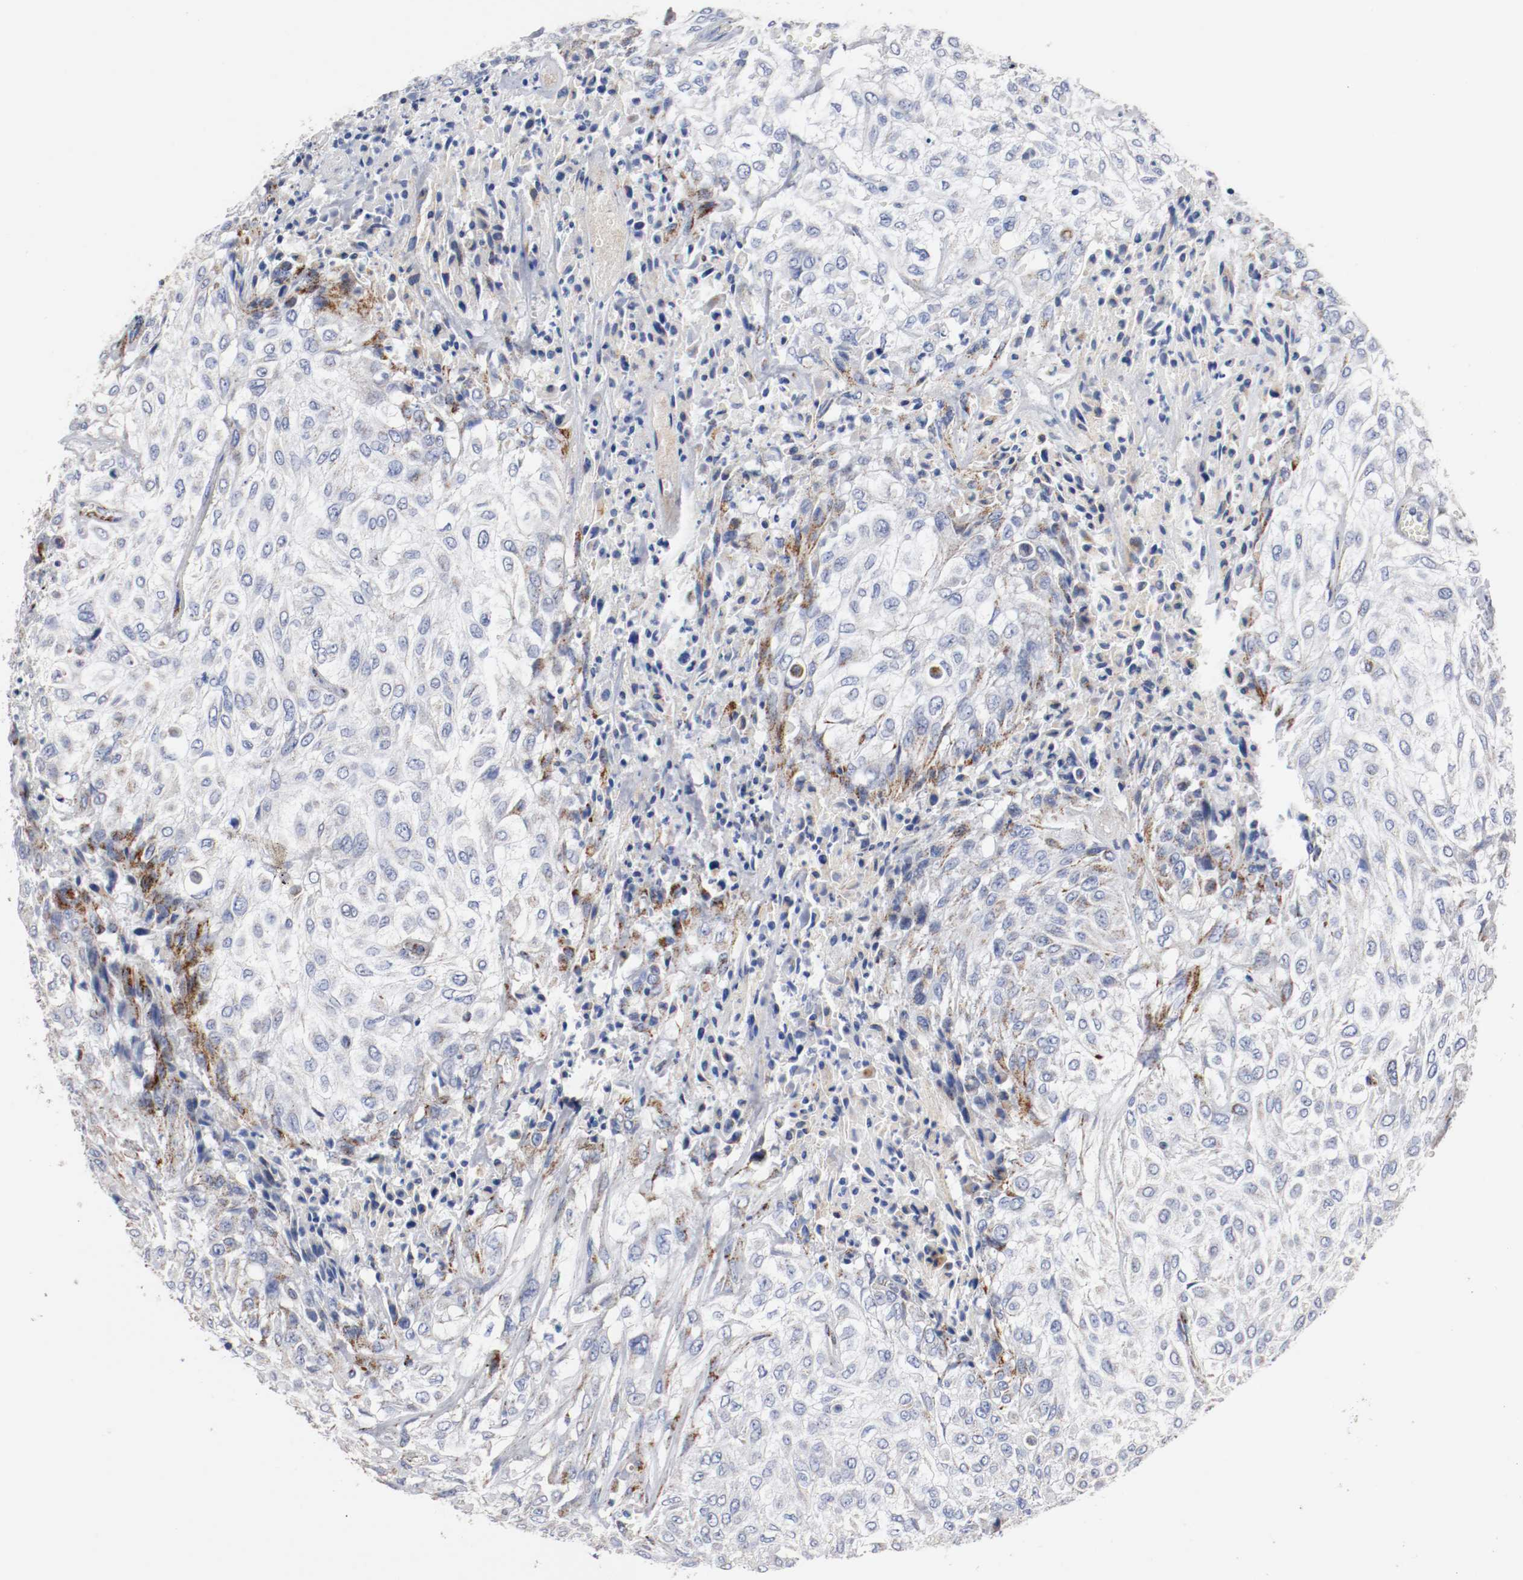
{"staining": {"intensity": "strong", "quantity": "<25%", "location": "cytoplasmic/membranous"}, "tissue": "urothelial cancer", "cell_type": "Tumor cells", "image_type": "cancer", "snomed": [{"axis": "morphology", "description": "Urothelial carcinoma, High grade"}, {"axis": "topography", "description": "Urinary bladder"}], "caption": "Protein staining by immunohistochemistry shows strong cytoplasmic/membranous expression in approximately <25% of tumor cells in urothelial cancer.", "gene": "TUBD1", "patient": {"sex": "male", "age": 57}}